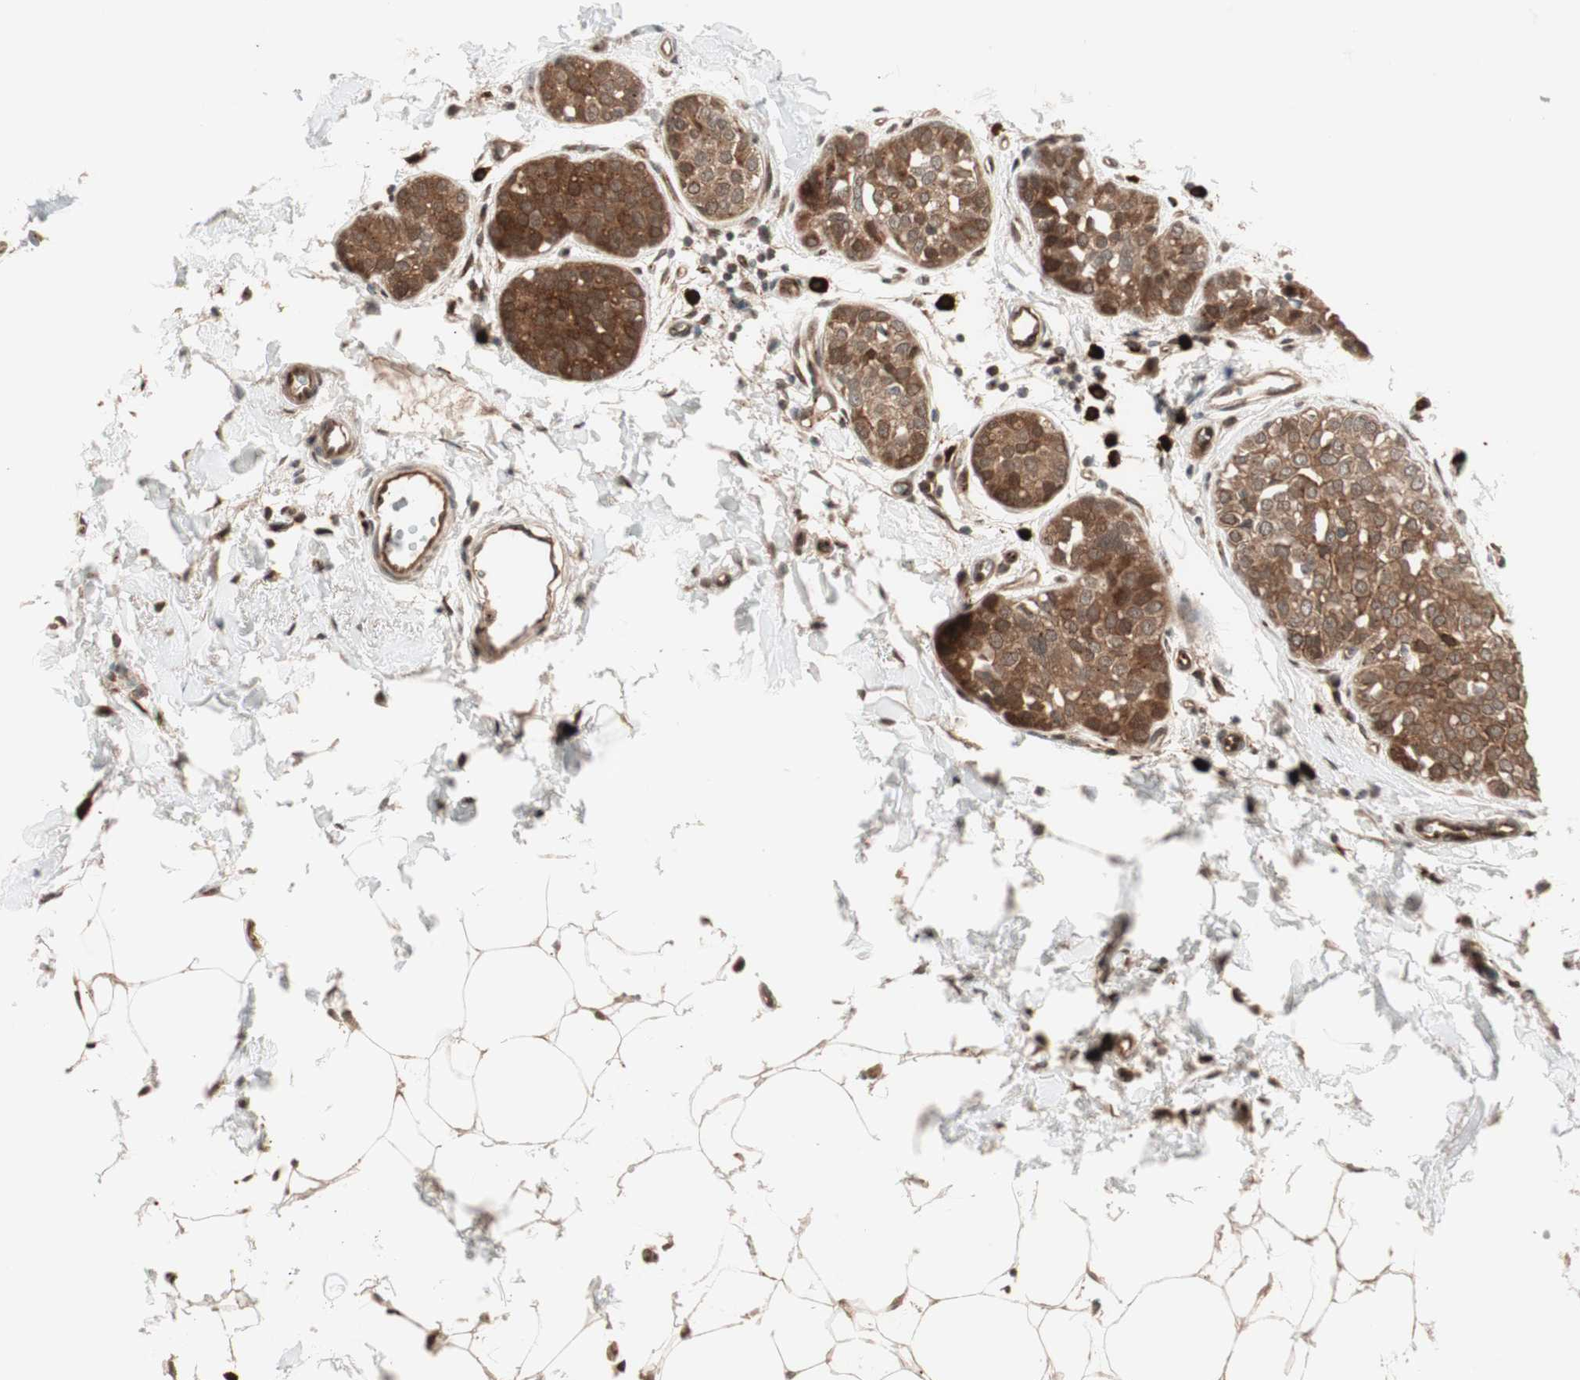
{"staining": {"intensity": "strong", "quantity": ">75%", "location": "cytoplasmic/membranous"}, "tissue": "breast cancer", "cell_type": "Tumor cells", "image_type": "cancer", "snomed": [{"axis": "morphology", "description": "Lobular carcinoma, in situ"}, {"axis": "morphology", "description": "Lobular carcinoma"}, {"axis": "topography", "description": "Breast"}], "caption": "Immunohistochemistry micrograph of human breast cancer stained for a protein (brown), which exhibits high levels of strong cytoplasmic/membranous staining in approximately >75% of tumor cells.", "gene": "PRKG2", "patient": {"sex": "female", "age": 41}}